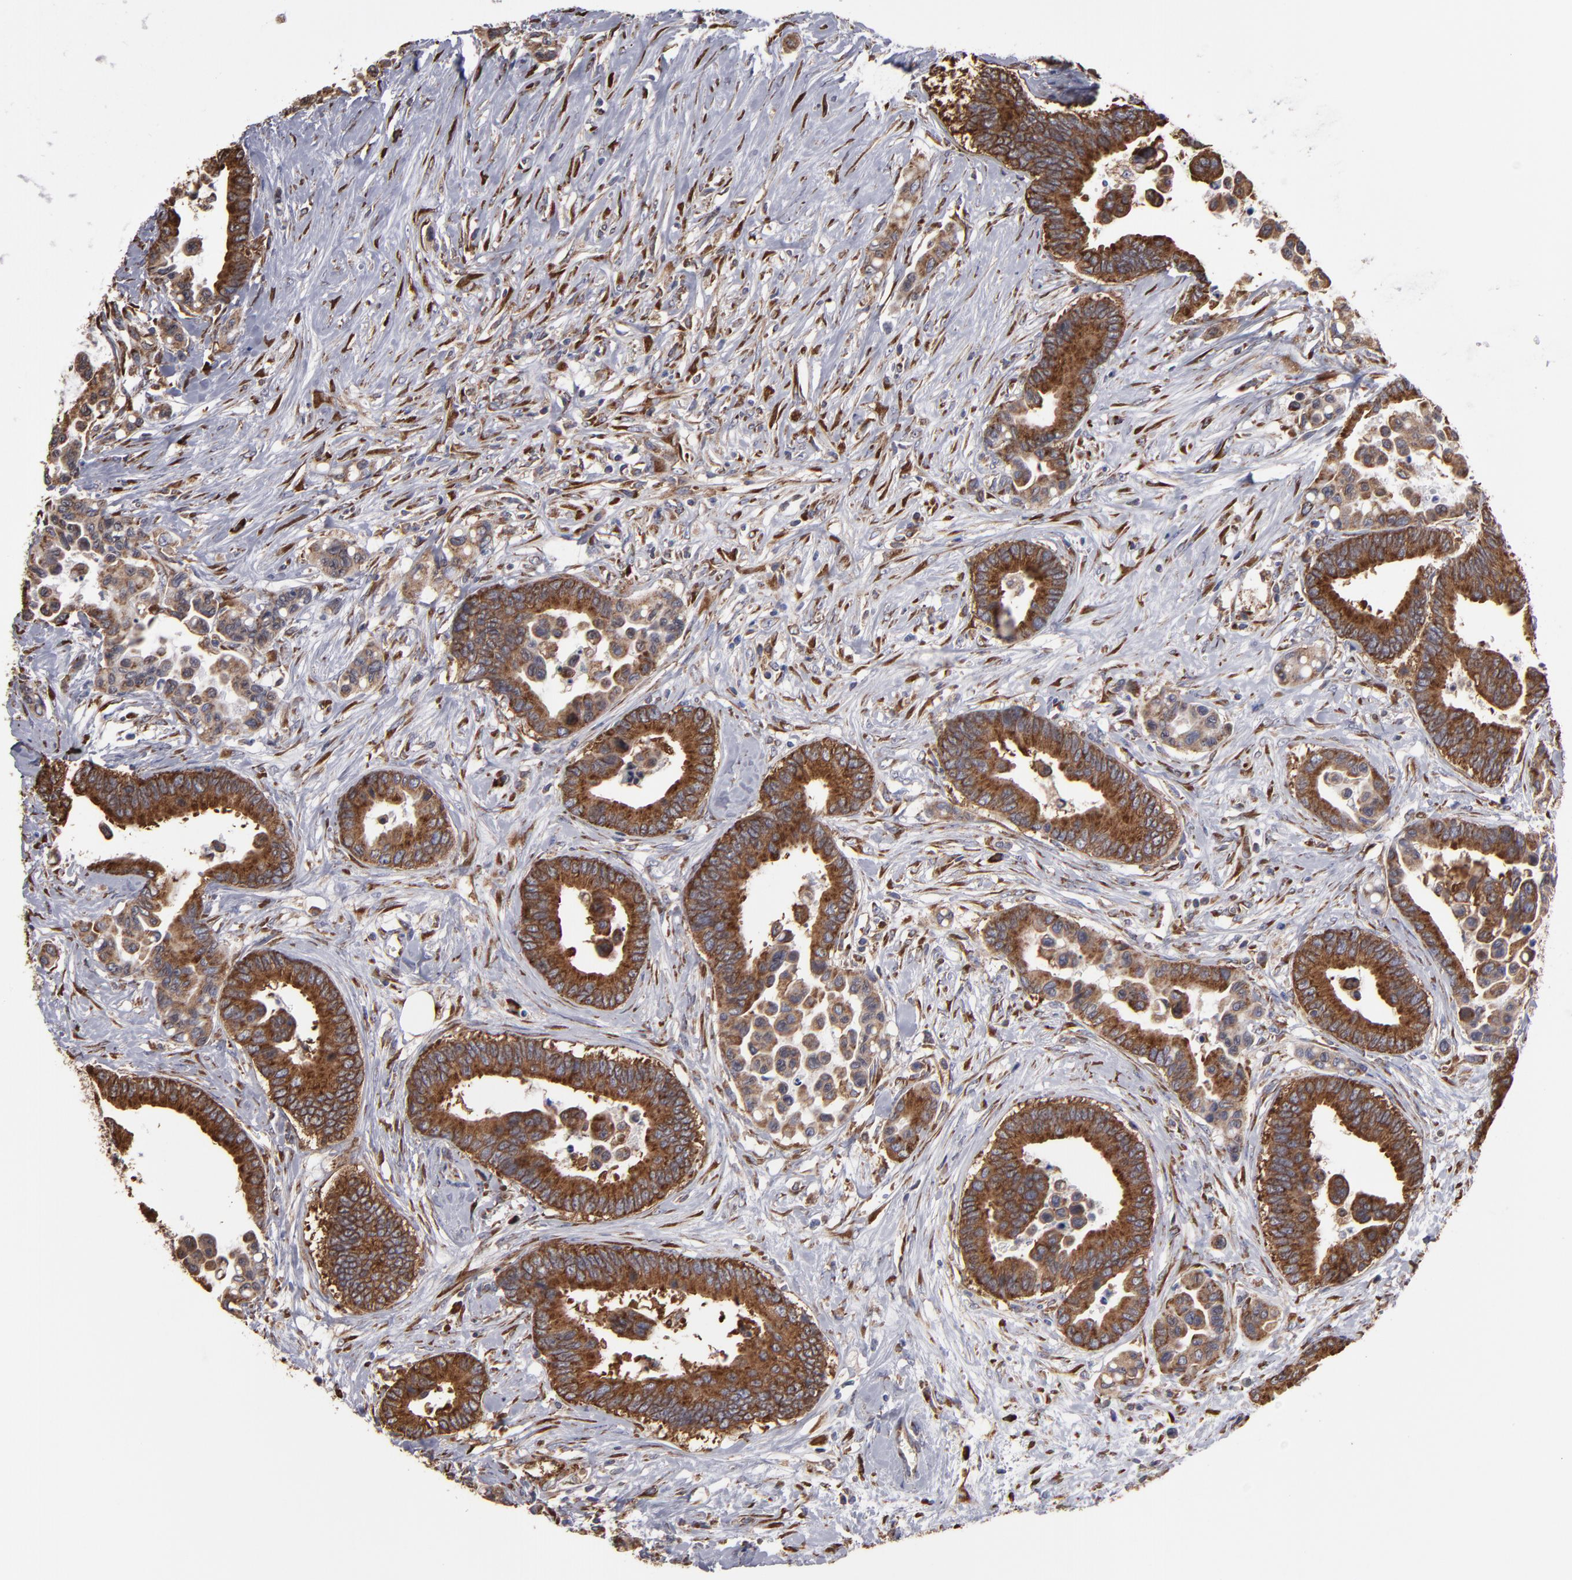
{"staining": {"intensity": "moderate", "quantity": ">75%", "location": "cytoplasmic/membranous"}, "tissue": "colorectal cancer", "cell_type": "Tumor cells", "image_type": "cancer", "snomed": [{"axis": "morphology", "description": "Adenocarcinoma, NOS"}, {"axis": "topography", "description": "Colon"}], "caption": "Colorectal cancer (adenocarcinoma) stained with IHC exhibits moderate cytoplasmic/membranous staining in approximately >75% of tumor cells.", "gene": "SND1", "patient": {"sex": "male", "age": 82}}